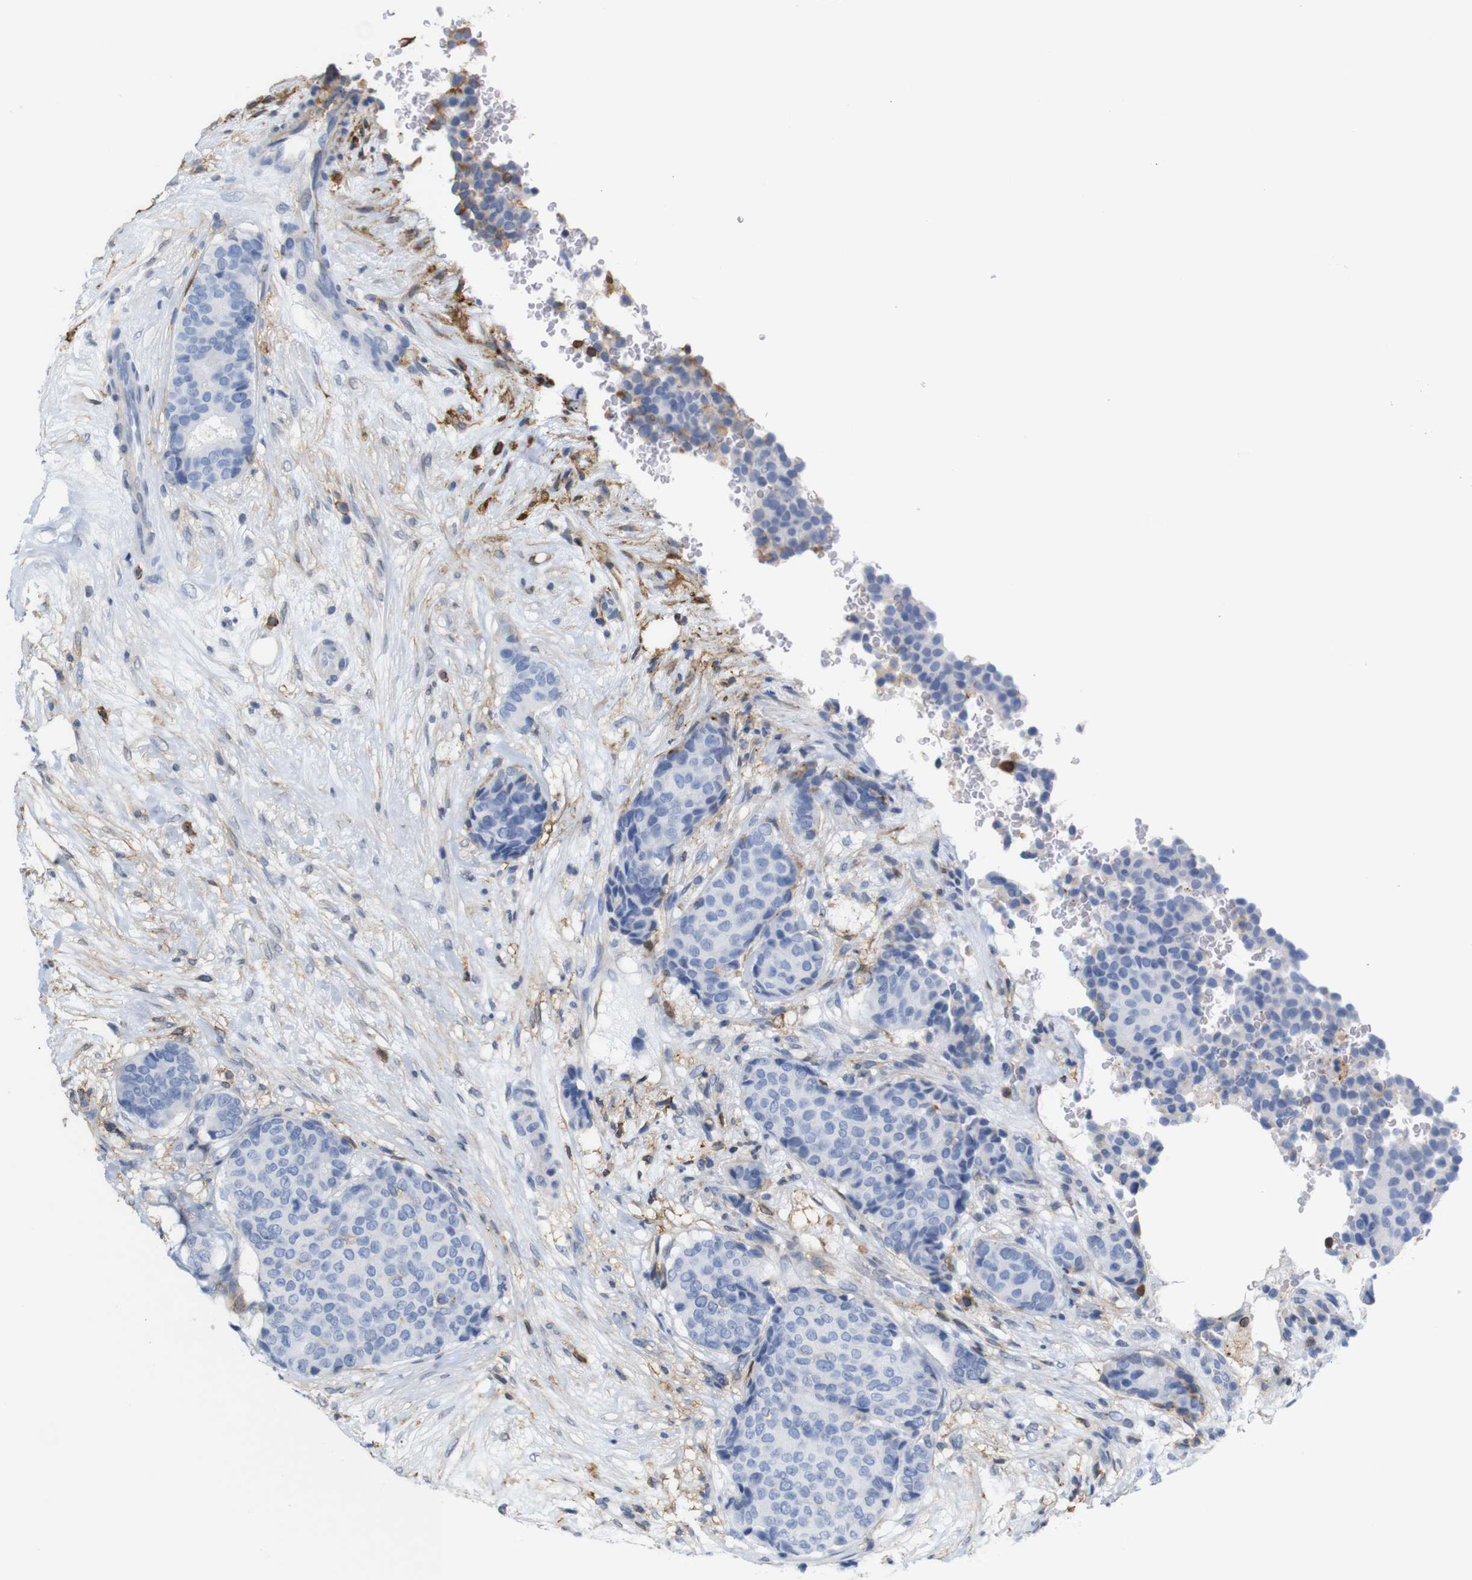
{"staining": {"intensity": "negative", "quantity": "none", "location": "none"}, "tissue": "breast cancer", "cell_type": "Tumor cells", "image_type": "cancer", "snomed": [{"axis": "morphology", "description": "Duct carcinoma"}, {"axis": "topography", "description": "Breast"}], "caption": "An IHC photomicrograph of breast cancer is shown. There is no staining in tumor cells of breast cancer.", "gene": "ANXA1", "patient": {"sex": "female", "age": 75}}